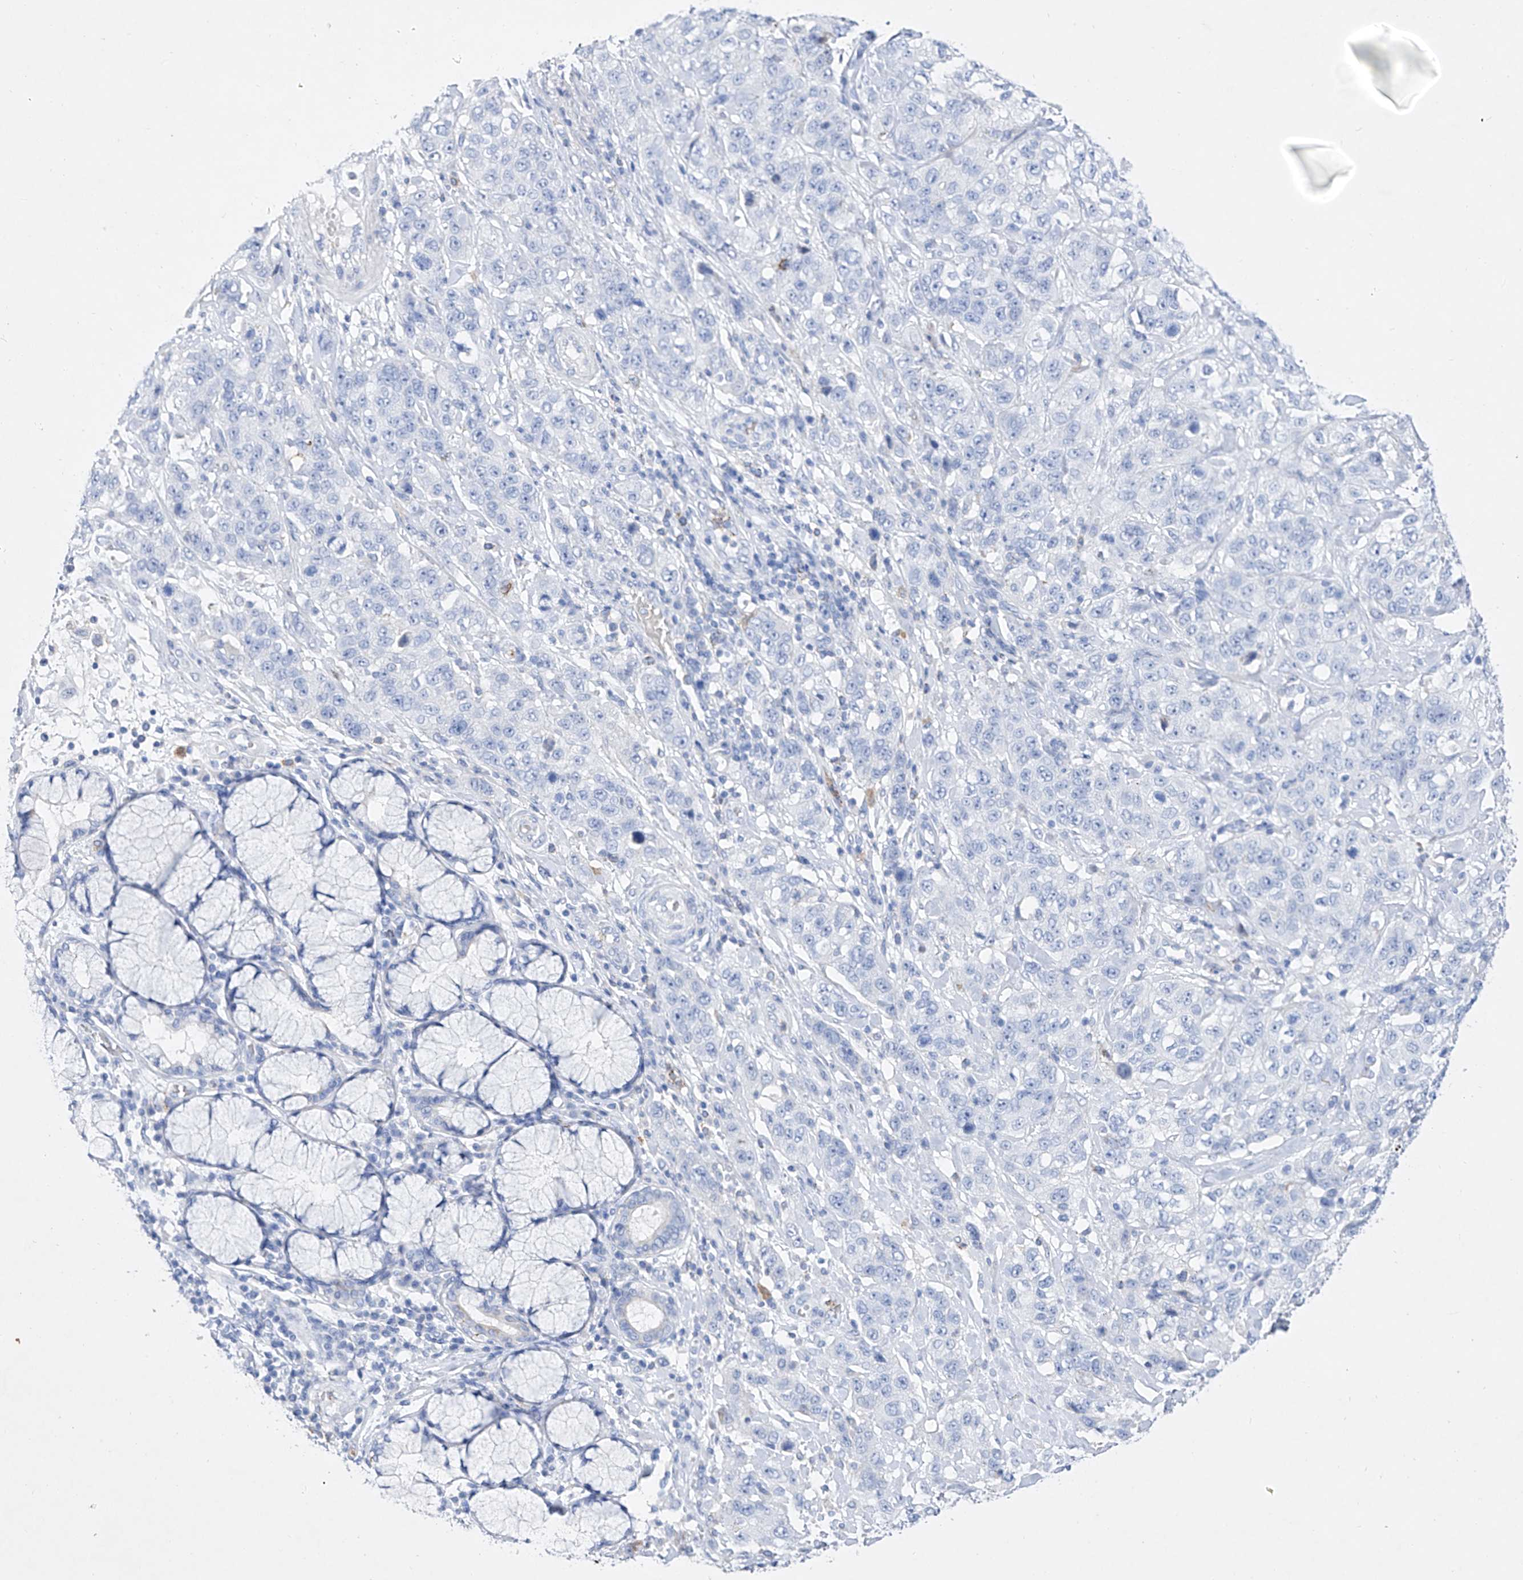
{"staining": {"intensity": "negative", "quantity": "none", "location": "none"}, "tissue": "stomach cancer", "cell_type": "Tumor cells", "image_type": "cancer", "snomed": [{"axis": "morphology", "description": "Adenocarcinoma, NOS"}, {"axis": "topography", "description": "Stomach"}], "caption": "A high-resolution image shows IHC staining of stomach adenocarcinoma, which shows no significant staining in tumor cells. (IHC, brightfield microscopy, high magnification).", "gene": "TM7SF2", "patient": {"sex": "male", "age": 48}}